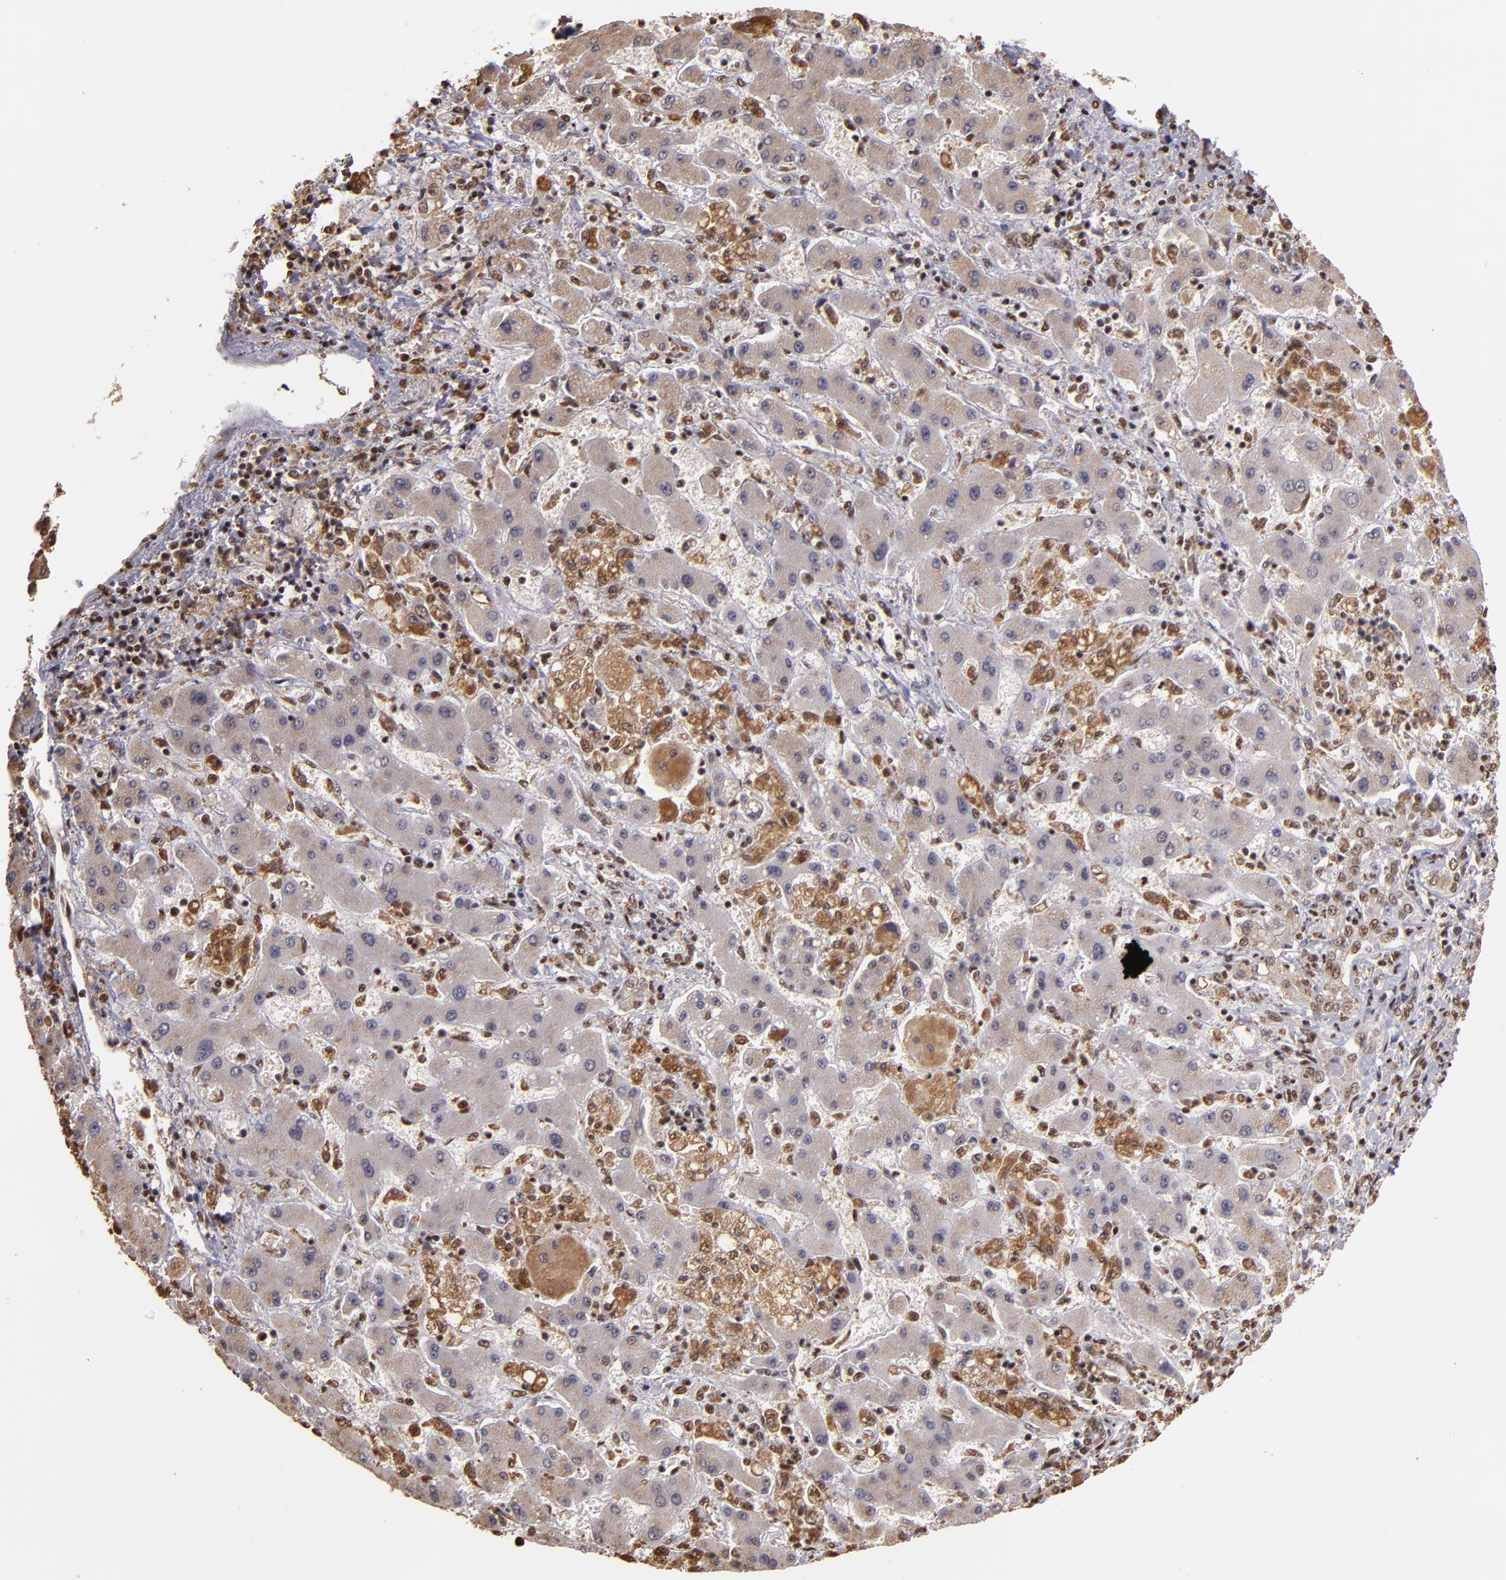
{"staining": {"intensity": "weak", "quantity": ">75%", "location": "cytoplasmic/membranous,nuclear"}, "tissue": "liver cancer", "cell_type": "Tumor cells", "image_type": "cancer", "snomed": [{"axis": "morphology", "description": "Cholangiocarcinoma"}, {"axis": "topography", "description": "Liver"}], "caption": "There is low levels of weak cytoplasmic/membranous and nuclear expression in tumor cells of cholangiocarcinoma (liver), as demonstrated by immunohistochemical staining (brown color).", "gene": "SP1", "patient": {"sex": "male", "age": 50}}